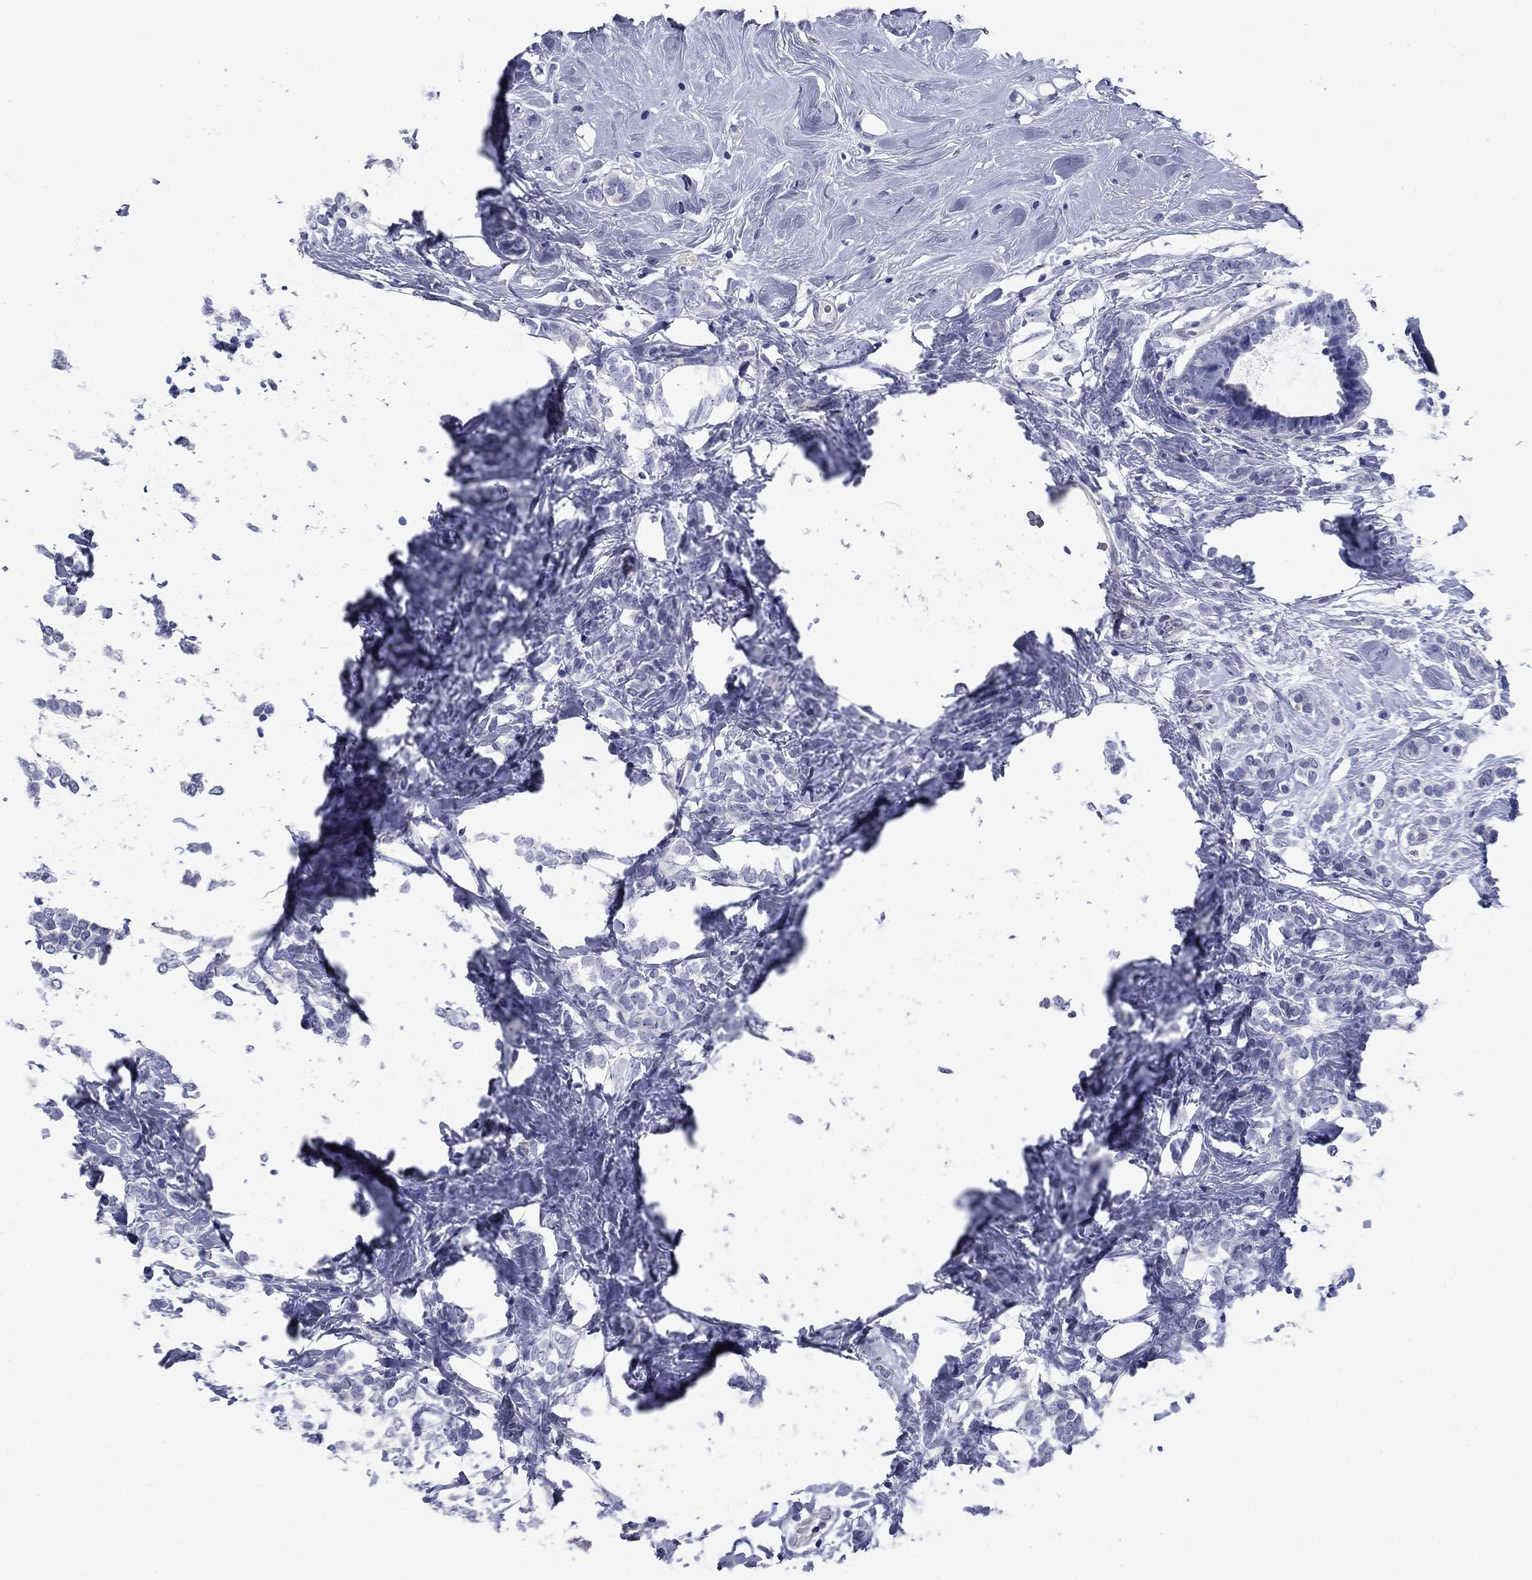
{"staining": {"intensity": "negative", "quantity": "none", "location": "none"}, "tissue": "breast cancer", "cell_type": "Tumor cells", "image_type": "cancer", "snomed": [{"axis": "morphology", "description": "Lobular carcinoma"}, {"axis": "topography", "description": "Breast"}], "caption": "Immunohistochemistry micrograph of breast cancer stained for a protein (brown), which exhibits no expression in tumor cells. (DAB IHC visualized using brightfield microscopy, high magnification).", "gene": "PRKCG", "patient": {"sex": "female", "age": 49}}